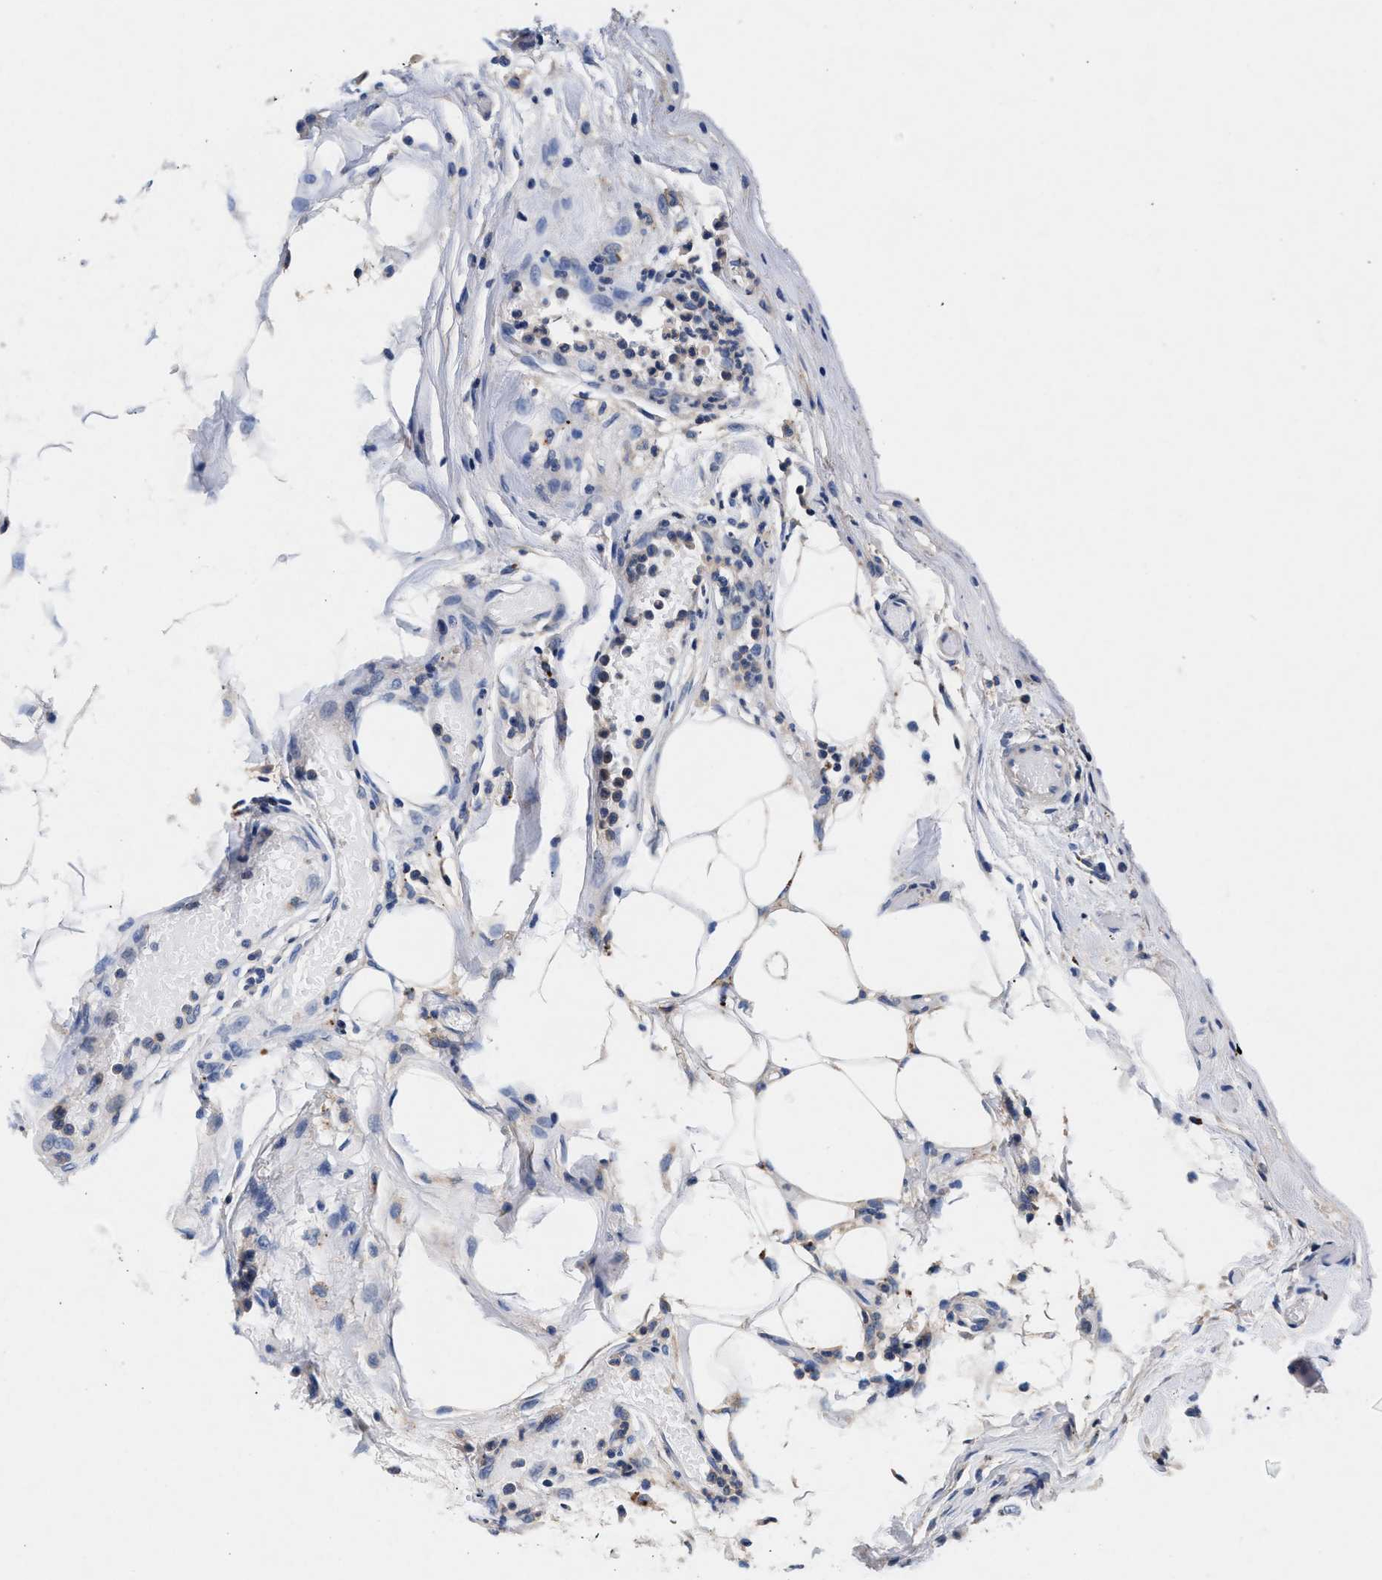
{"staining": {"intensity": "negative", "quantity": "none", "location": "none"}, "tissue": "colorectal cancer", "cell_type": "Tumor cells", "image_type": "cancer", "snomed": [{"axis": "morphology", "description": "Adenocarcinoma, NOS"}, {"axis": "topography", "description": "Colon"}], "caption": "The image reveals no significant positivity in tumor cells of colorectal cancer (adenocarcinoma). Nuclei are stained in blue.", "gene": "GNAI3", "patient": {"sex": "female", "age": 86}}